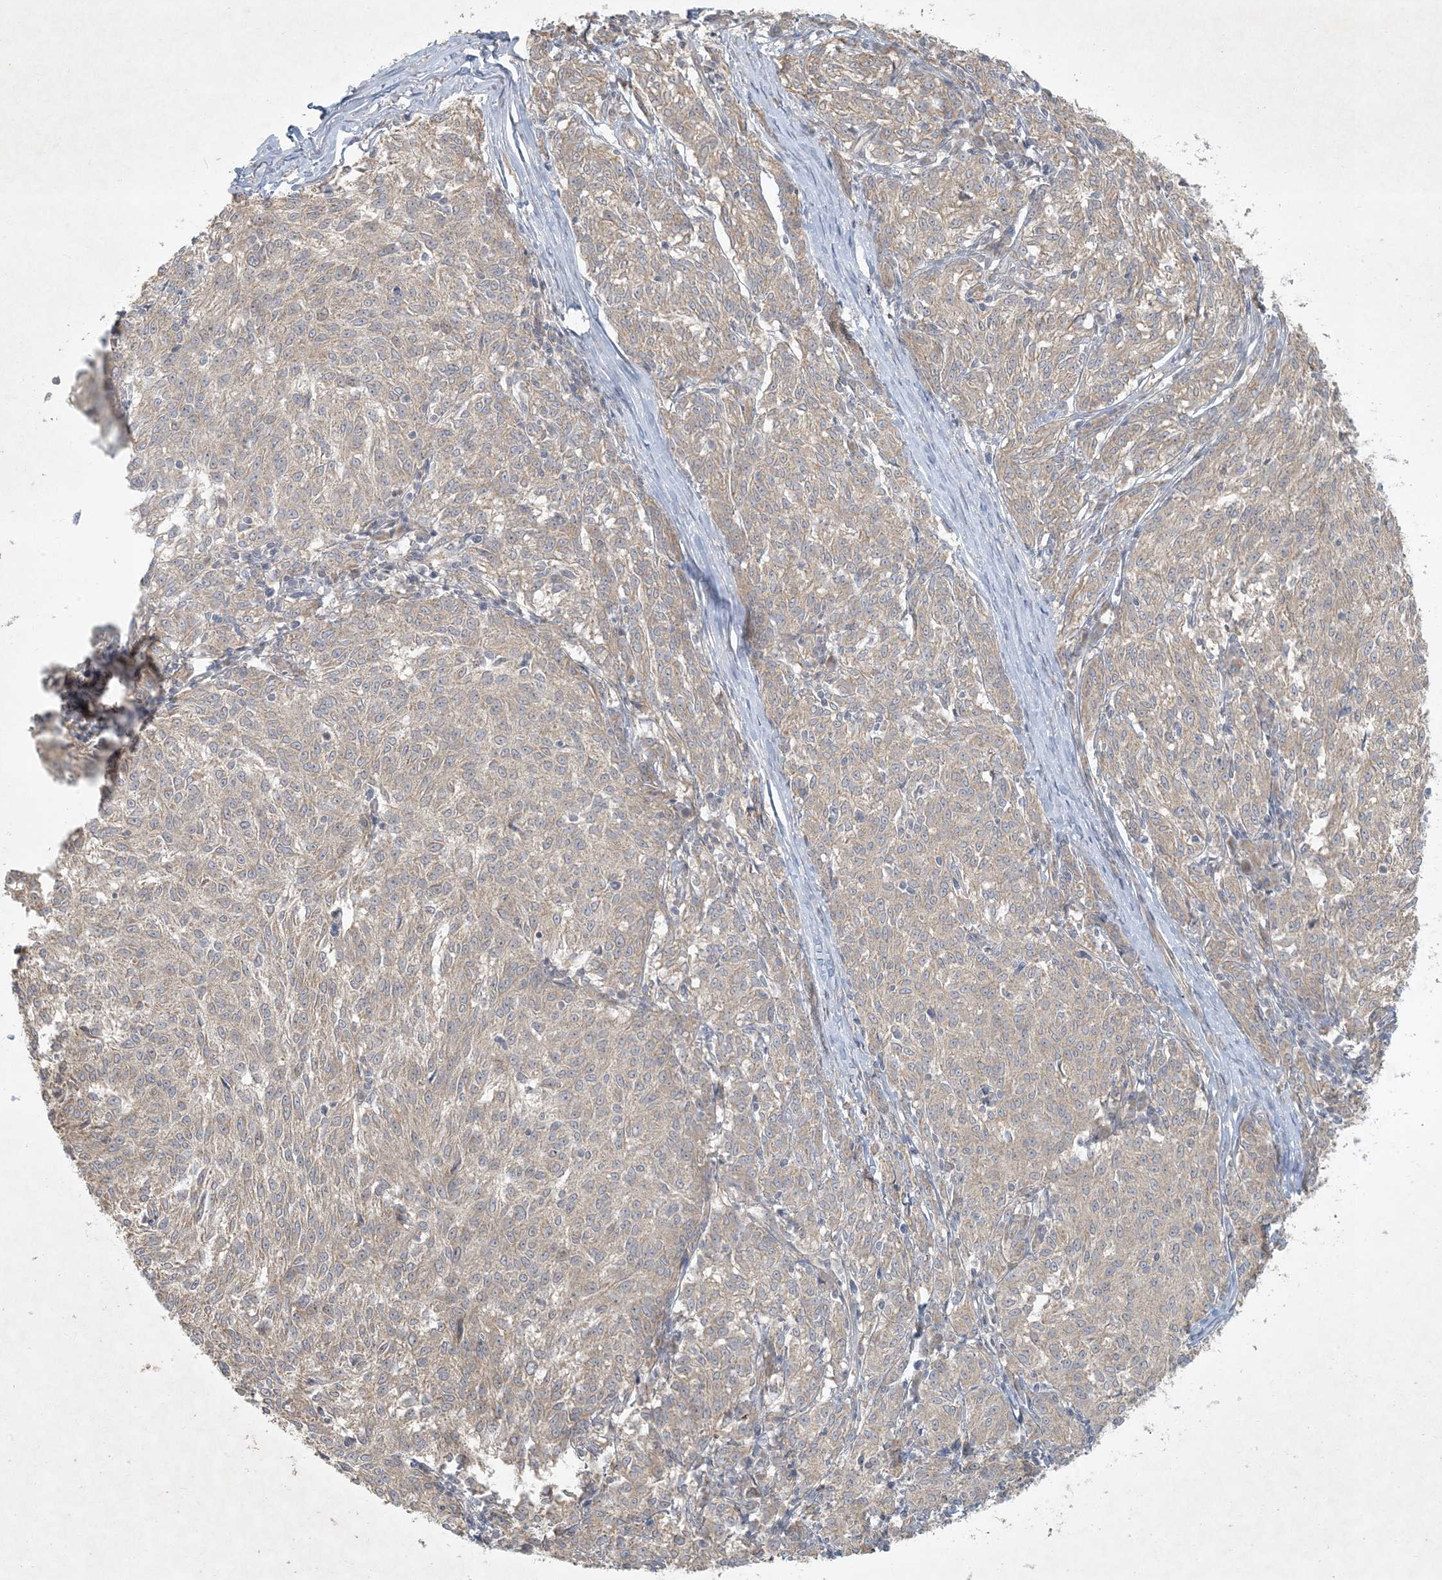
{"staining": {"intensity": "weak", "quantity": ">75%", "location": "cytoplasmic/membranous"}, "tissue": "melanoma", "cell_type": "Tumor cells", "image_type": "cancer", "snomed": [{"axis": "morphology", "description": "Malignant melanoma, NOS"}, {"axis": "topography", "description": "Skin"}], "caption": "Brown immunohistochemical staining in melanoma reveals weak cytoplasmic/membranous expression in approximately >75% of tumor cells.", "gene": "BCORL1", "patient": {"sex": "female", "age": 72}}